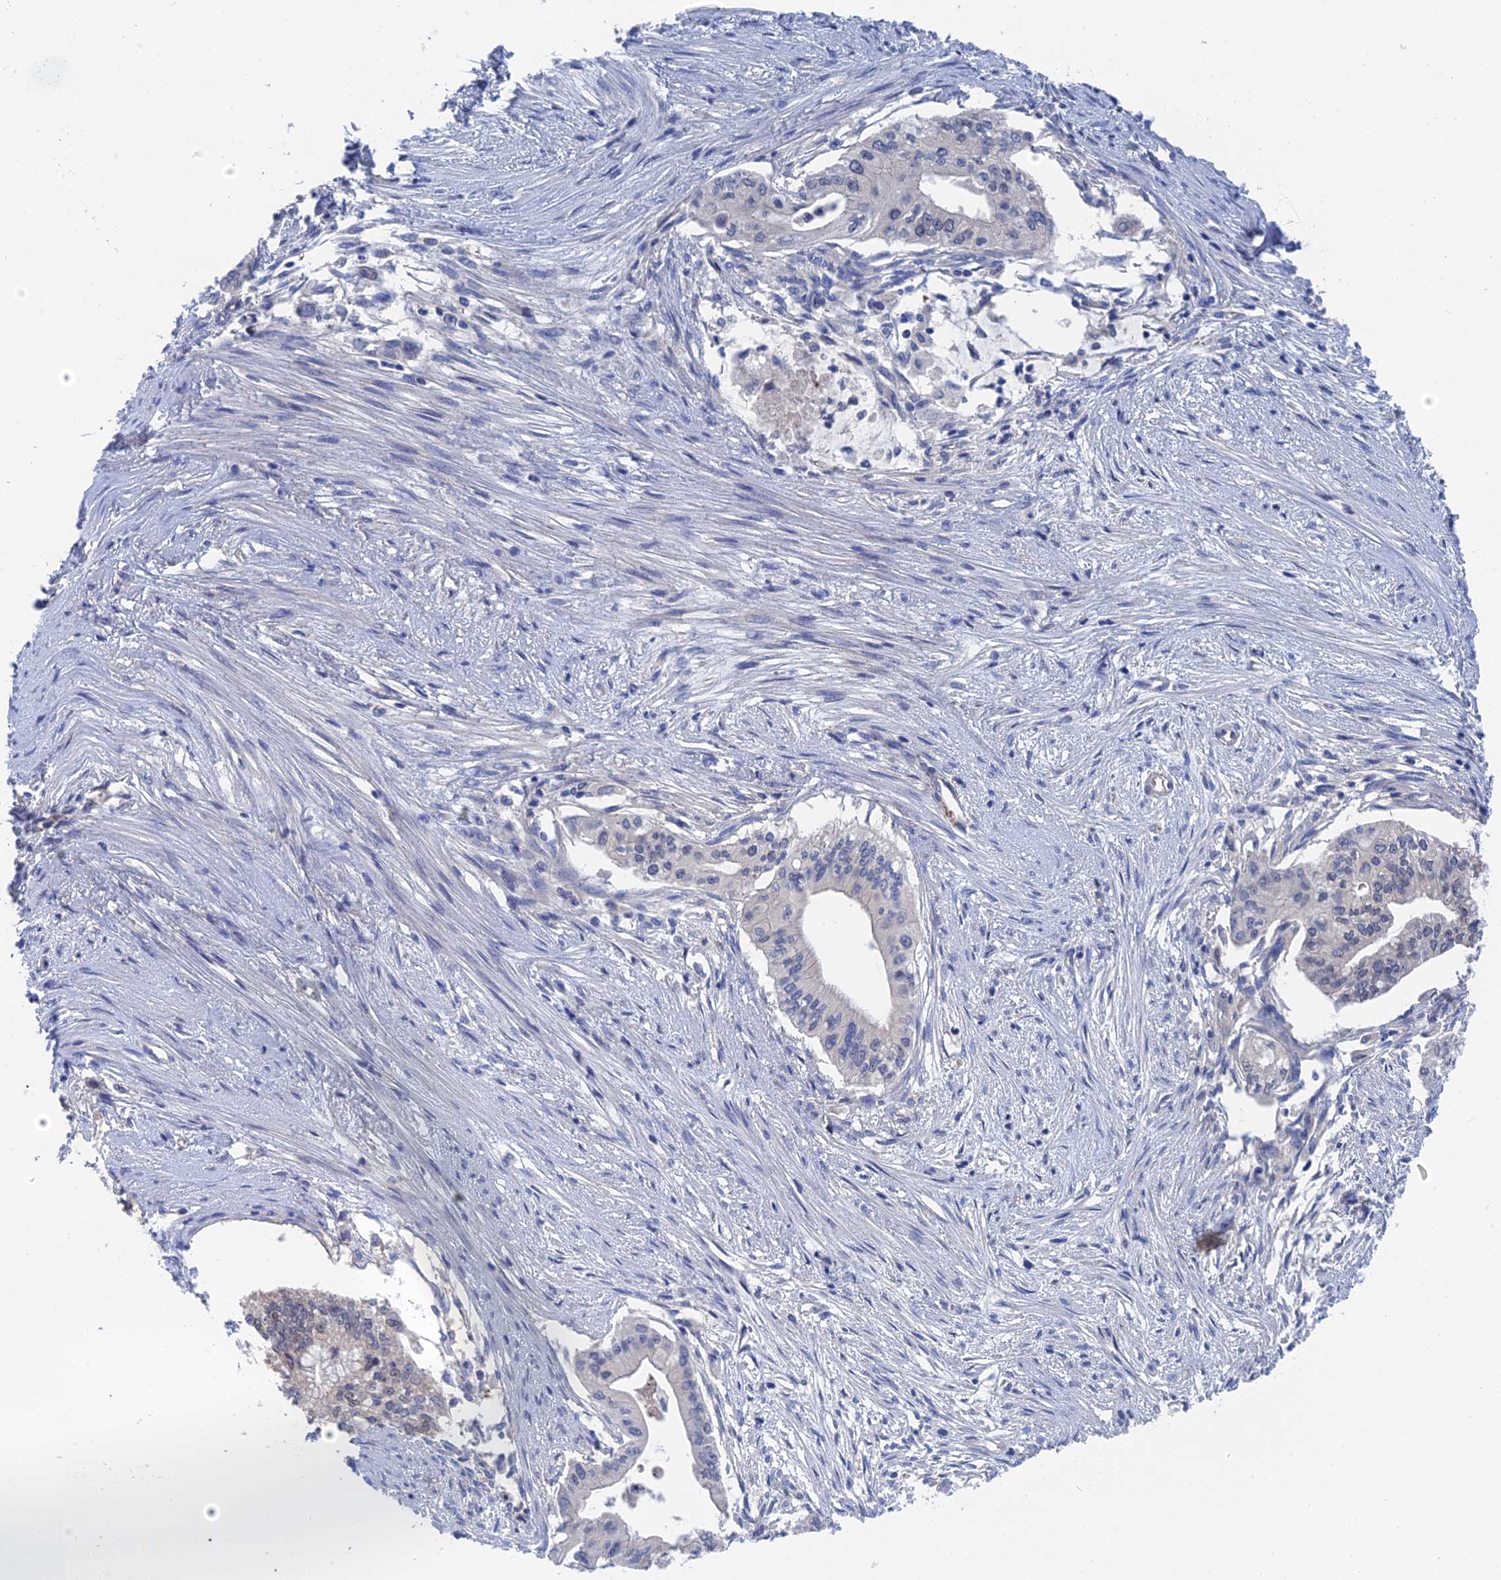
{"staining": {"intensity": "negative", "quantity": "none", "location": "none"}, "tissue": "pancreatic cancer", "cell_type": "Tumor cells", "image_type": "cancer", "snomed": [{"axis": "morphology", "description": "Adenocarcinoma, NOS"}, {"axis": "topography", "description": "Pancreas"}], "caption": "This is an immunohistochemistry image of human pancreatic cancer (adenocarcinoma). There is no positivity in tumor cells.", "gene": "MTHFSD", "patient": {"sex": "male", "age": 46}}